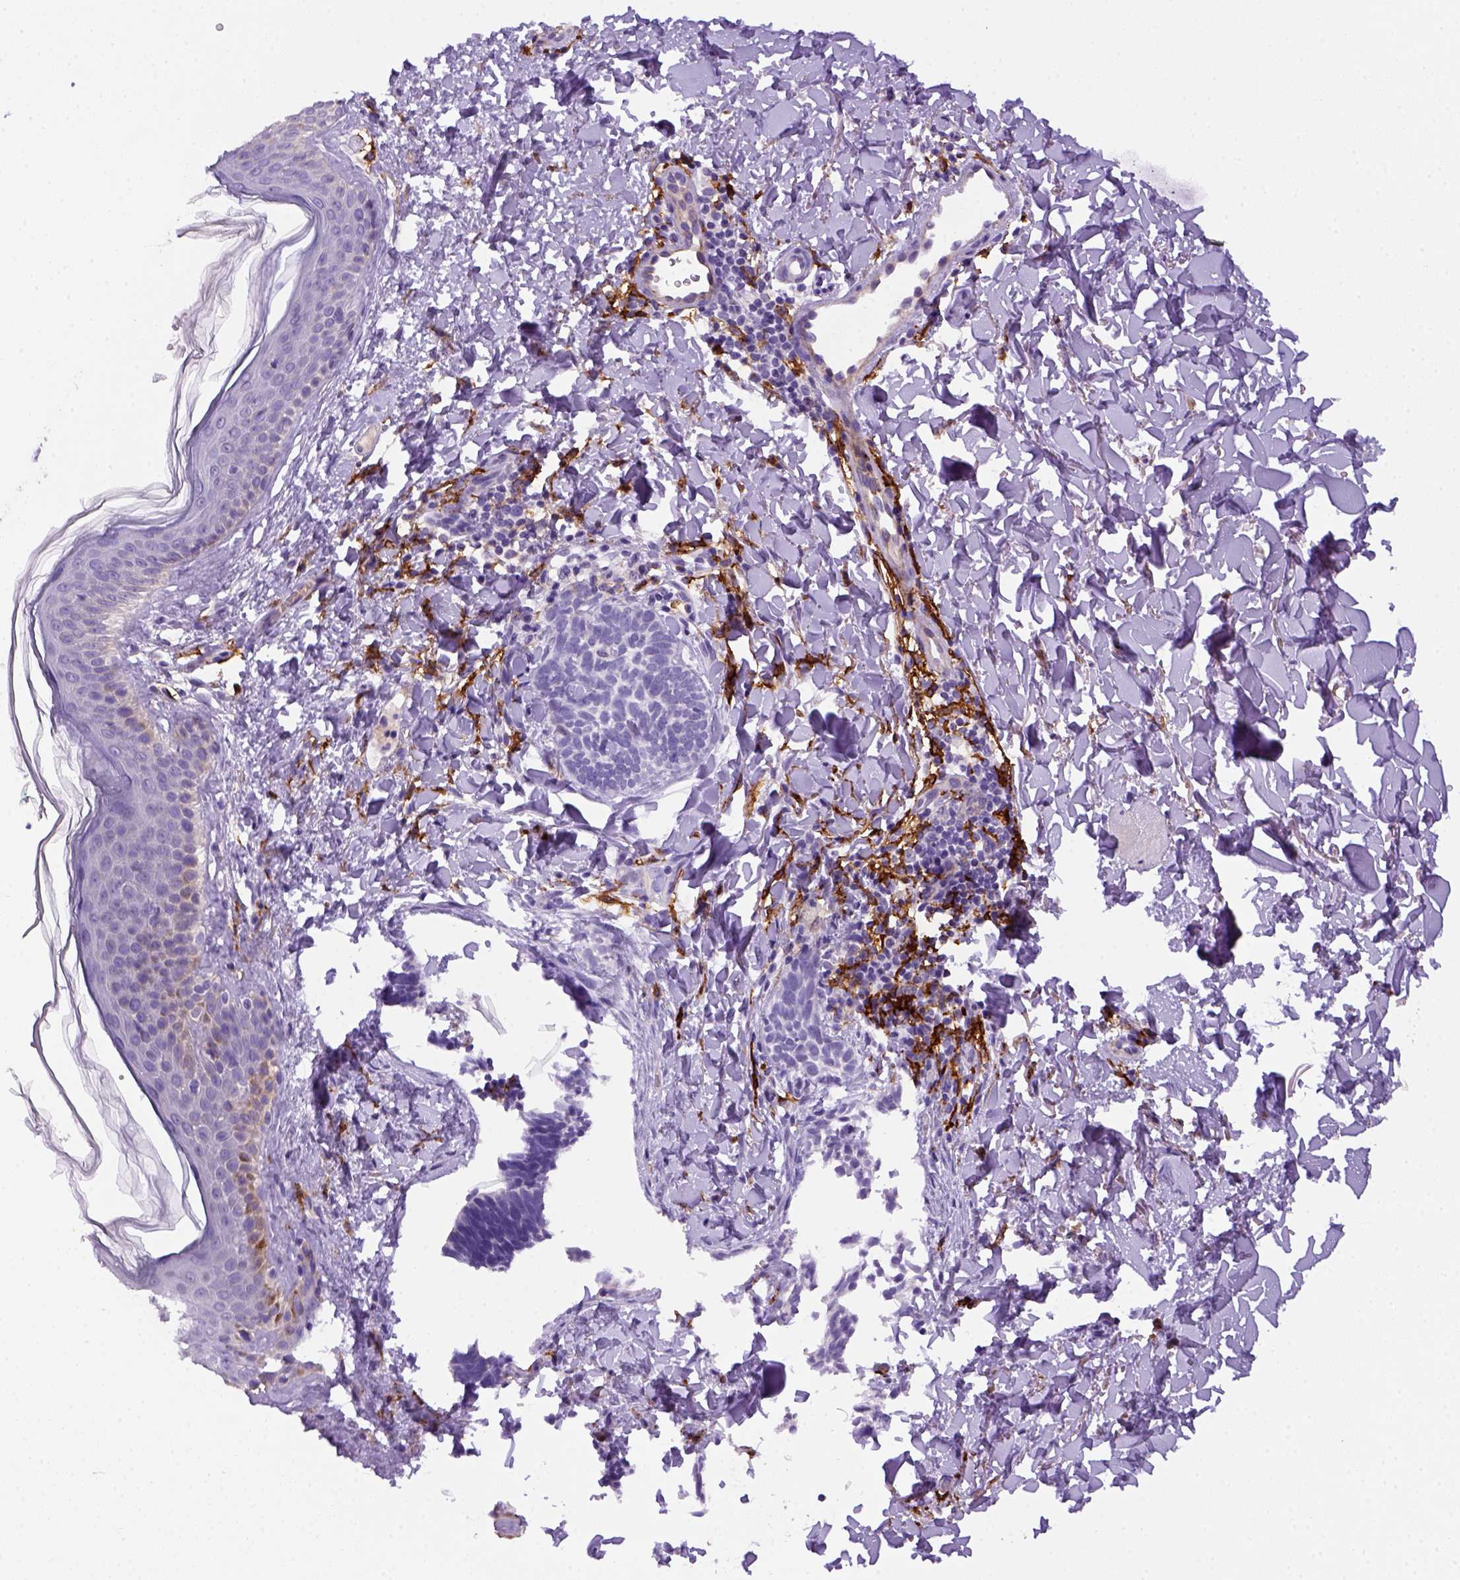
{"staining": {"intensity": "negative", "quantity": "none", "location": "none"}, "tissue": "skin cancer", "cell_type": "Tumor cells", "image_type": "cancer", "snomed": [{"axis": "morphology", "description": "Normal tissue, NOS"}, {"axis": "morphology", "description": "Basal cell carcinoma"}, {"axis": "topography", "description": "Skin"}], "caption": "DAB (3,3'-diaminobenzidine) immunohistochemical staining of human skin cancer (basal cell carcinoma) displays no significant positivity in tumor cells.", "gene": "CD14", "patient": {"sex": "male", "age": 46}}